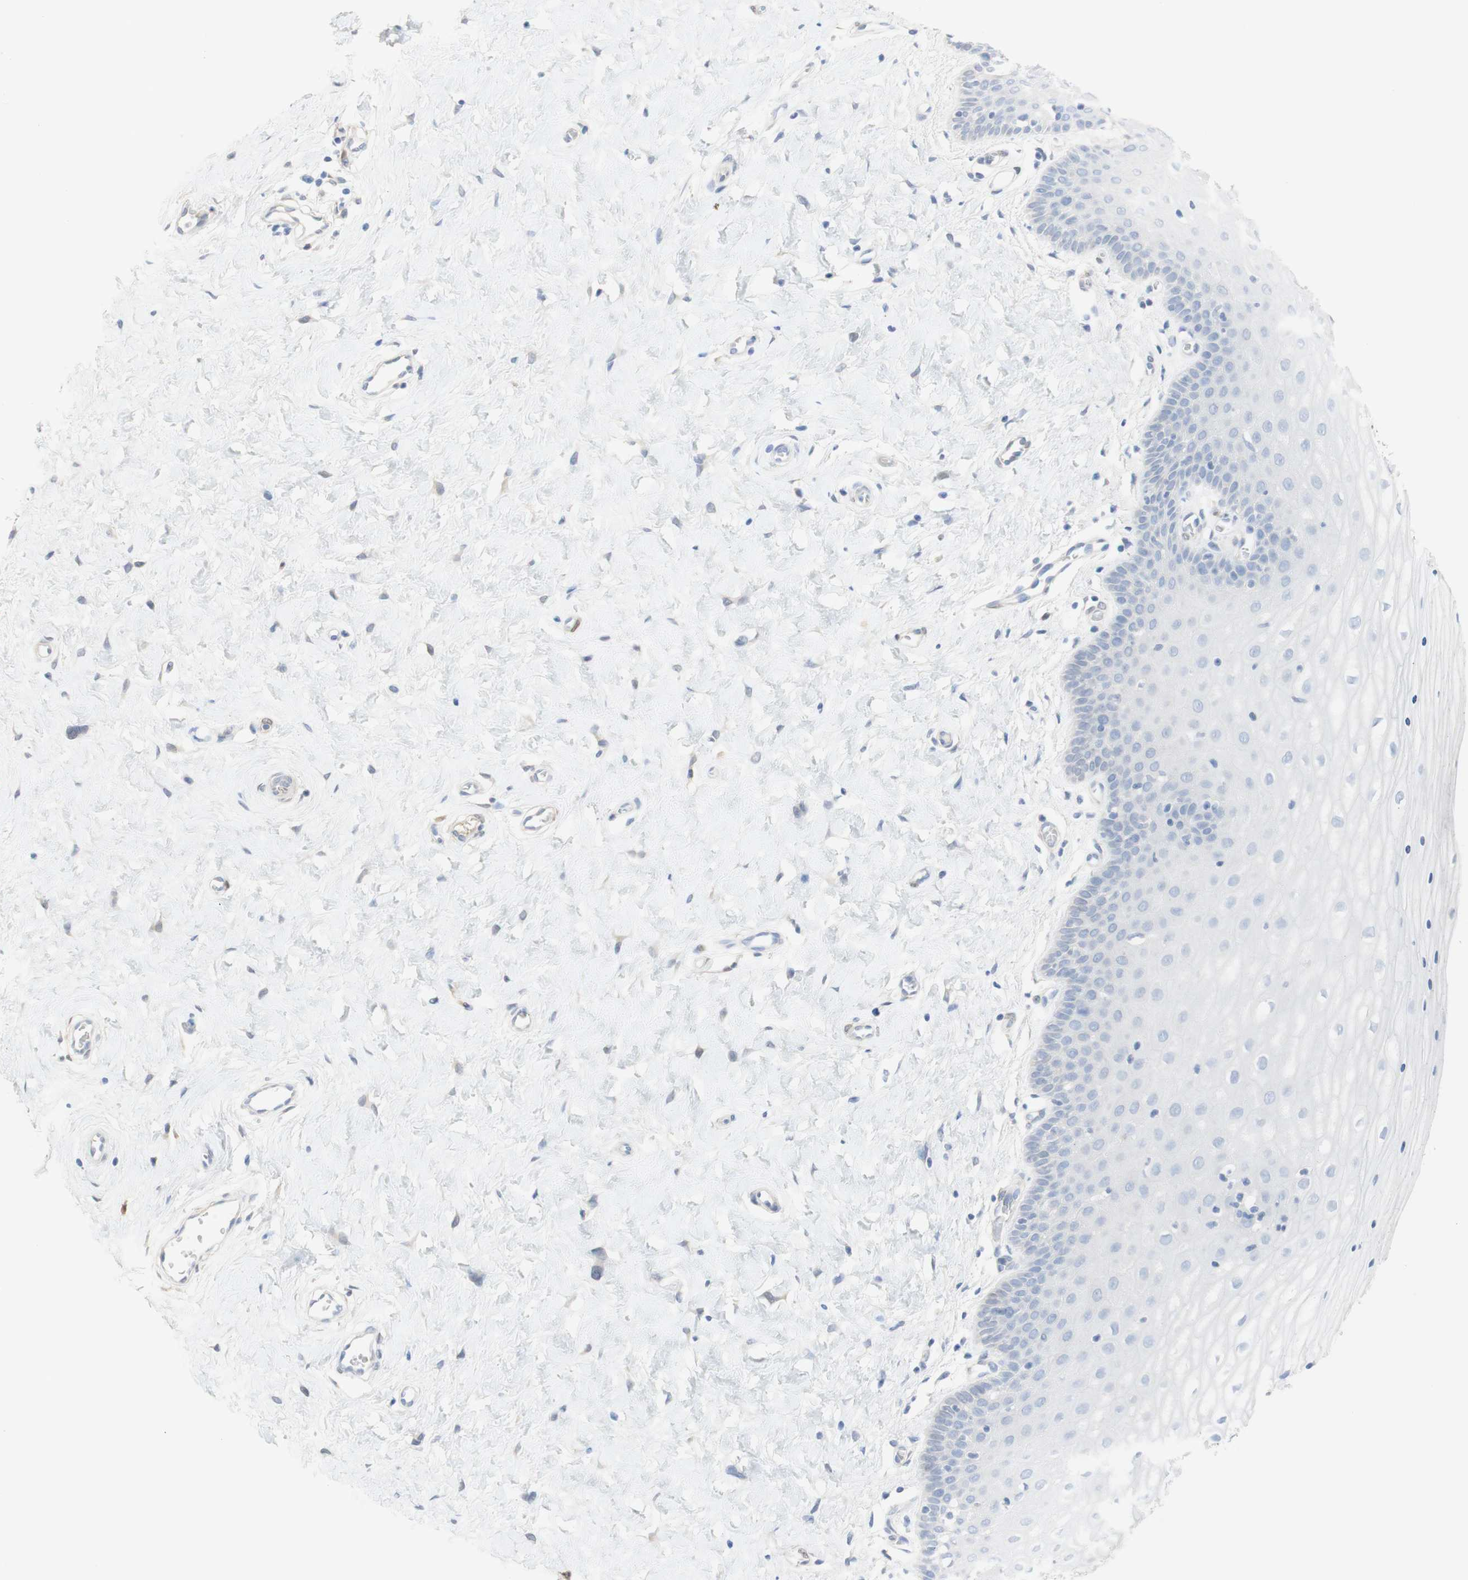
{"staining": {"intensity": "negative", "quantity": "none", "location": "none"}, "tissue": "cervix", "cell_type": "Glandular cells", "image_type": "normal", "snomed": [{"axis": "morphology", "description": "Normal tissue, NOS"}, {"axis": "topography", "description": "Cervix"}], "caption": "IHC of benign cervix shows no expression in glandular cells.", "gene": "SELENBP1", "patient": {"sex": "female", "age": 55}}